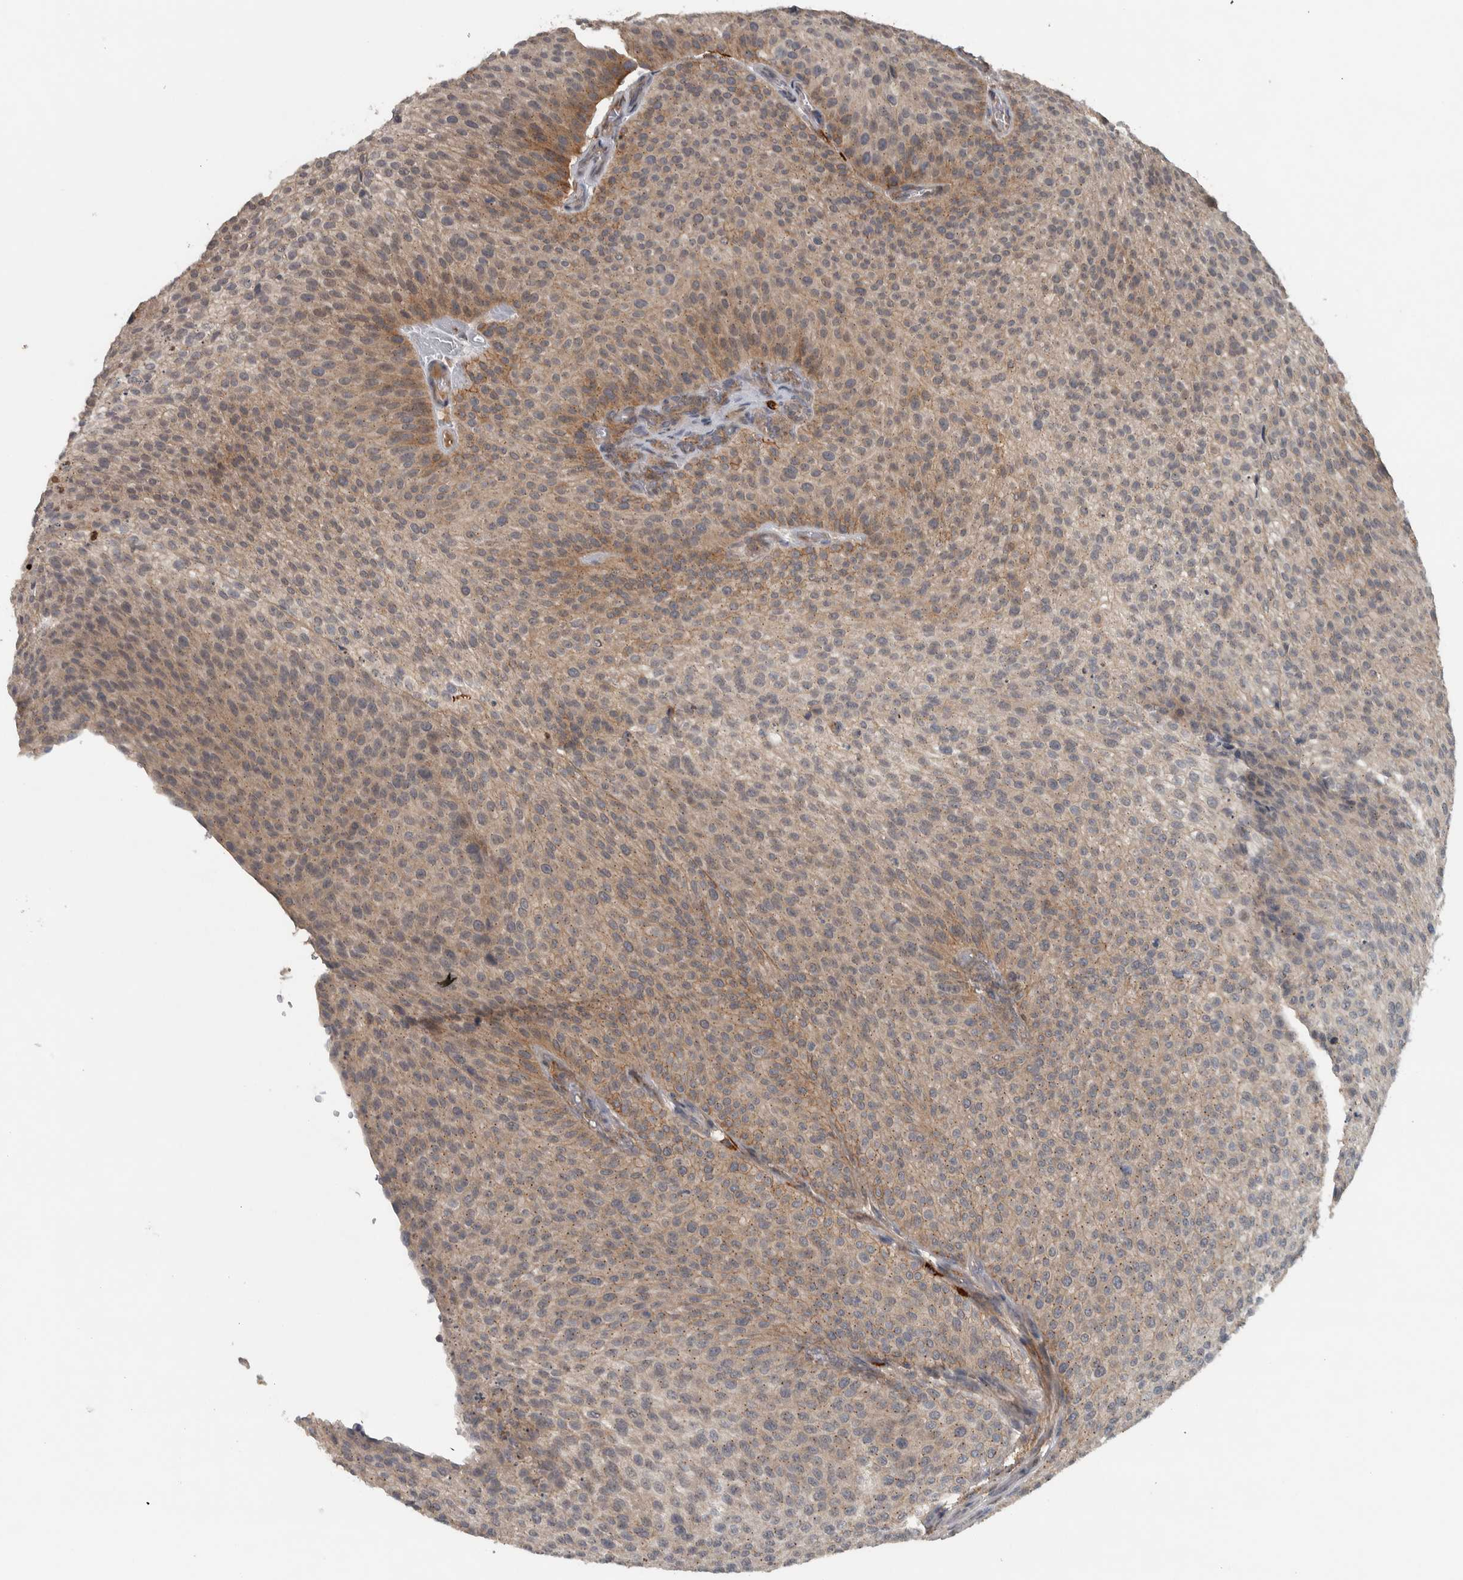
{"staining": {"intensity": "moderate", "quantity": "<25%", "location": "cytoplasmic/membranous"}, "tissue": "urothelial cancer", "cell_type": "Tumor cells", "image_type": "cancer", "snomed": [{"axis": "morphology", "description": "Urothelial carcinoma, Low grade"}, {"axis": "topography", "description": "Smooth muscle"}, {"axis": "topography", "description": "Urinary bladder"}], "caption": "Immunohistochemistry (DAB (3,3'-diaminobenzidine)) staining of human low-grade urothelial carcinoma exhibits moderate cytoplasmic/membranous protein staining in approximately <25% of tumor cells.", "gene": "LBHD1", "patient": {"sex": "male", "age": 60}}